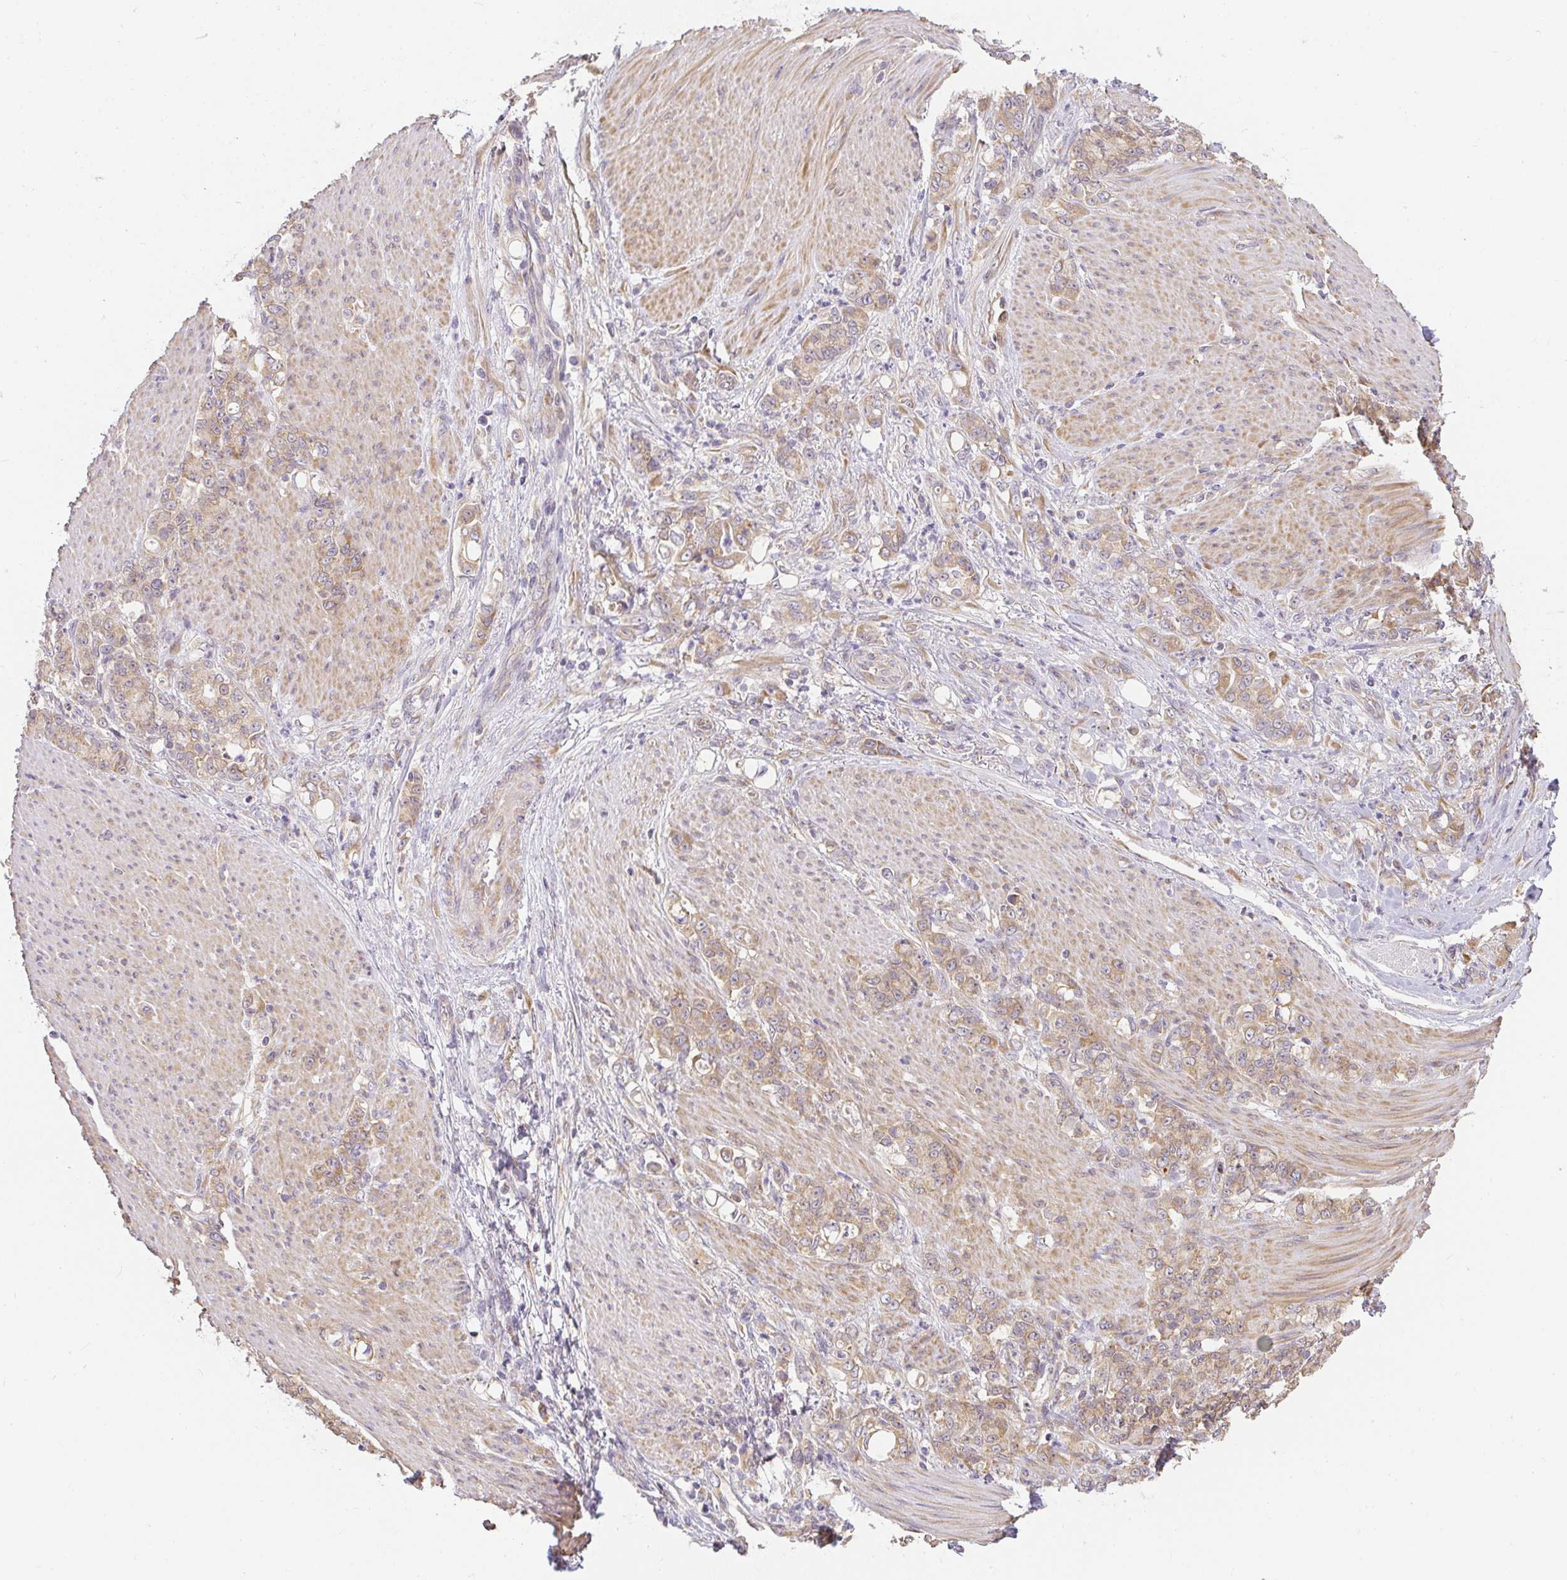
{"staining": {"intensity": "weak", "quantity": ">75%", "location": "cytoplasmic/membranous"}, "tissue": "stomach cancer", "cell_type": "Tumor cells", "image_type": "cancer", "snomed": [{"axis": "morphology", "description": "Adenocarcinoma, NOS"}, {"axis": "topography", "description": "Stomach"}], "caption": "Tumor cells display weak cytoplasmic/membranous staining in approximately >75% of cells in stomach adenocarcinoma. The protein of interest is stained brown, and the nuclei are stained in blue (DAB (3,3'-diaminobenzidine) IHC with brightfield microscopy, high magnification).", "gene": "SLC35B3", "patient": {"sex": "female", "age": 79}}